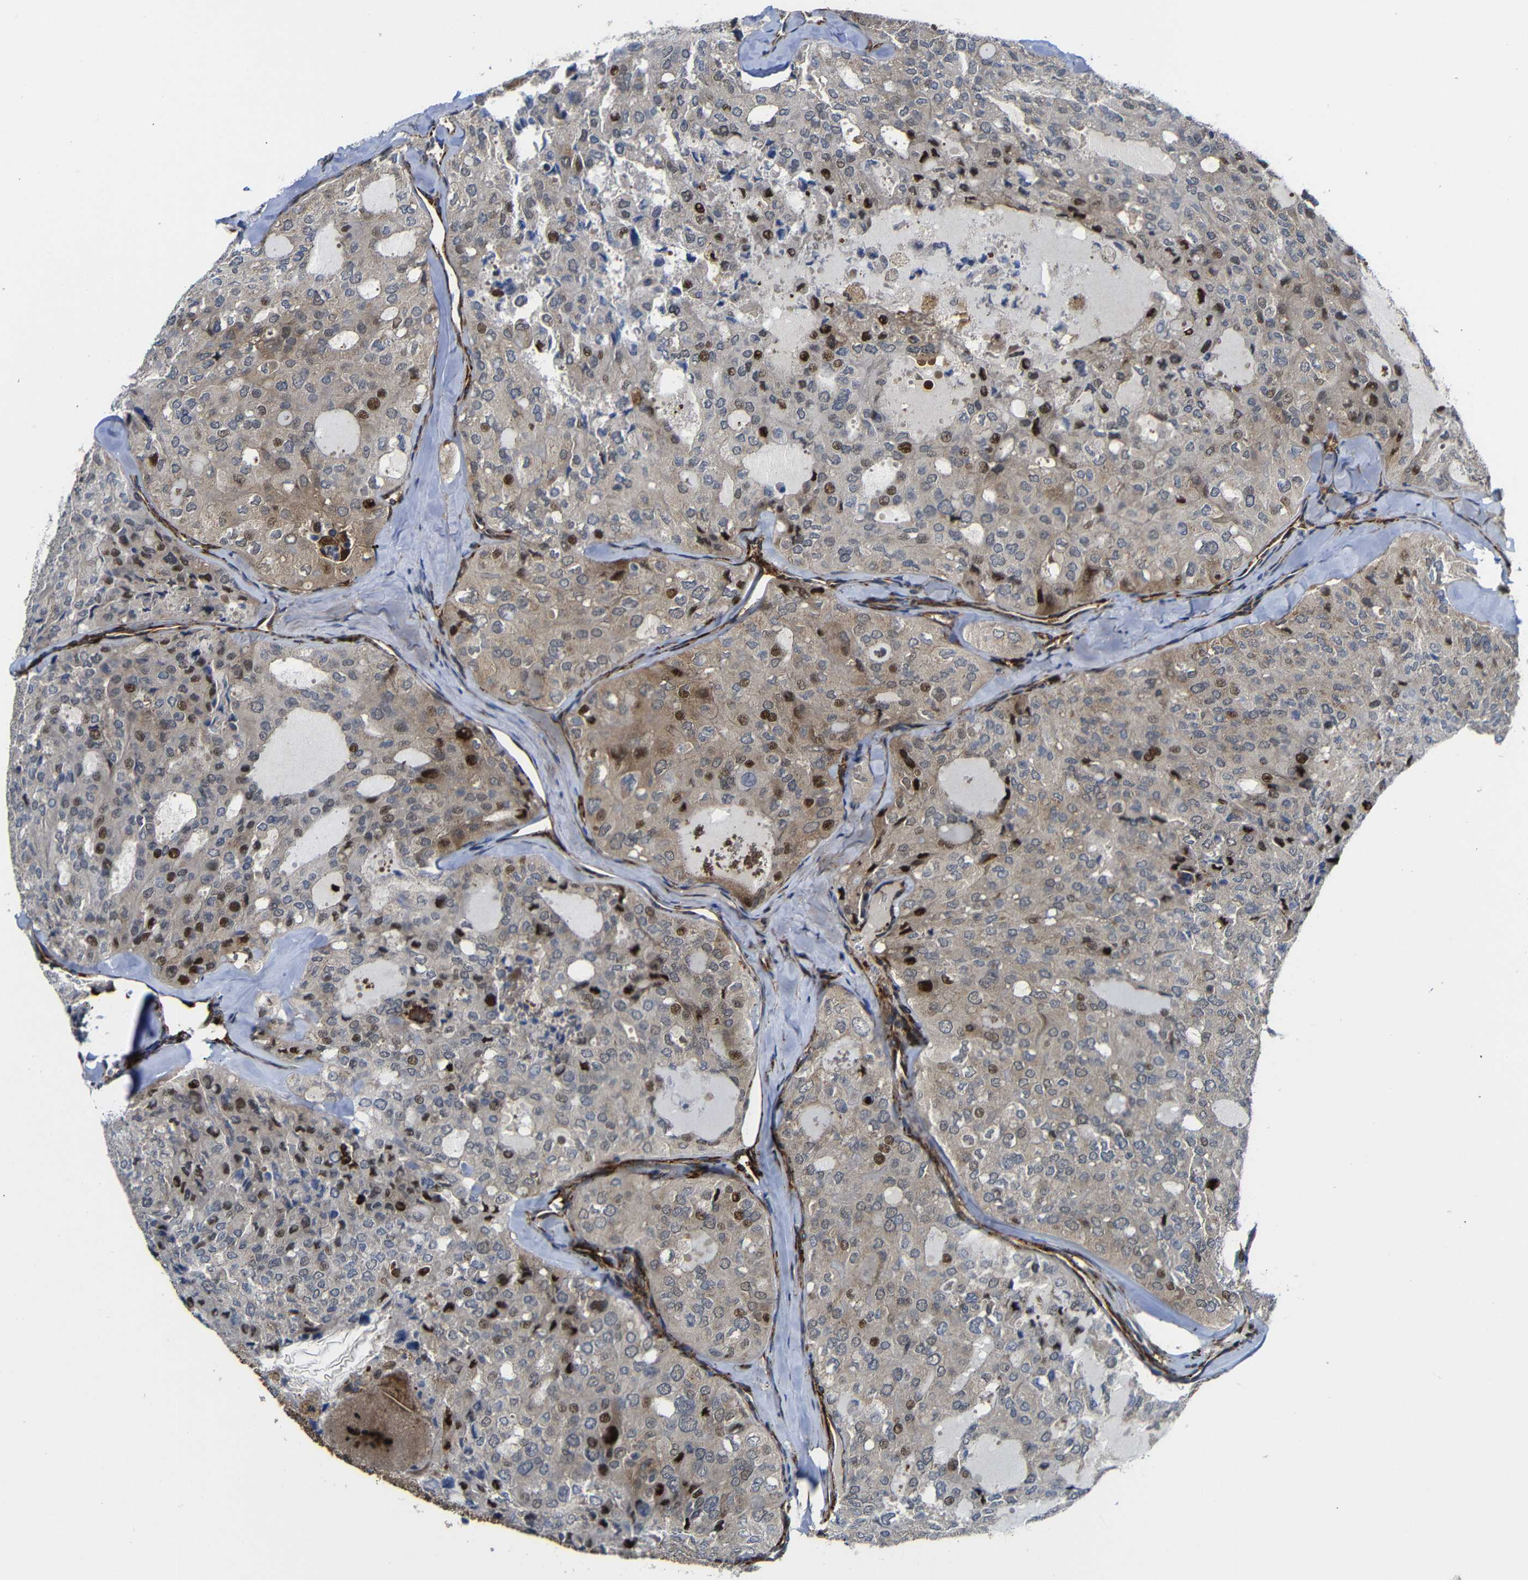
{"staining": {"intensity": "moderate", "quantity": "25%-75%", "location": "cytoplasmic/membranous,nuclear"}, "tissue": "thyroid cancer", "cell_type": "Tumor cells", "image_type": "cancer", "snomed": [{"axis": "morphology", "description": "Follicular adenoma carcinoma, NOS"}, {"axis": "topography", "description": "Thyroid gland"}], "caption": "Thyroid cancer tissue displays moderate cytoplasmic/membranous and nuclear positivity in about 25%-75% of tumor cells", "gene": "PARP14", "patient": {"sex": "male", "age": 75}}